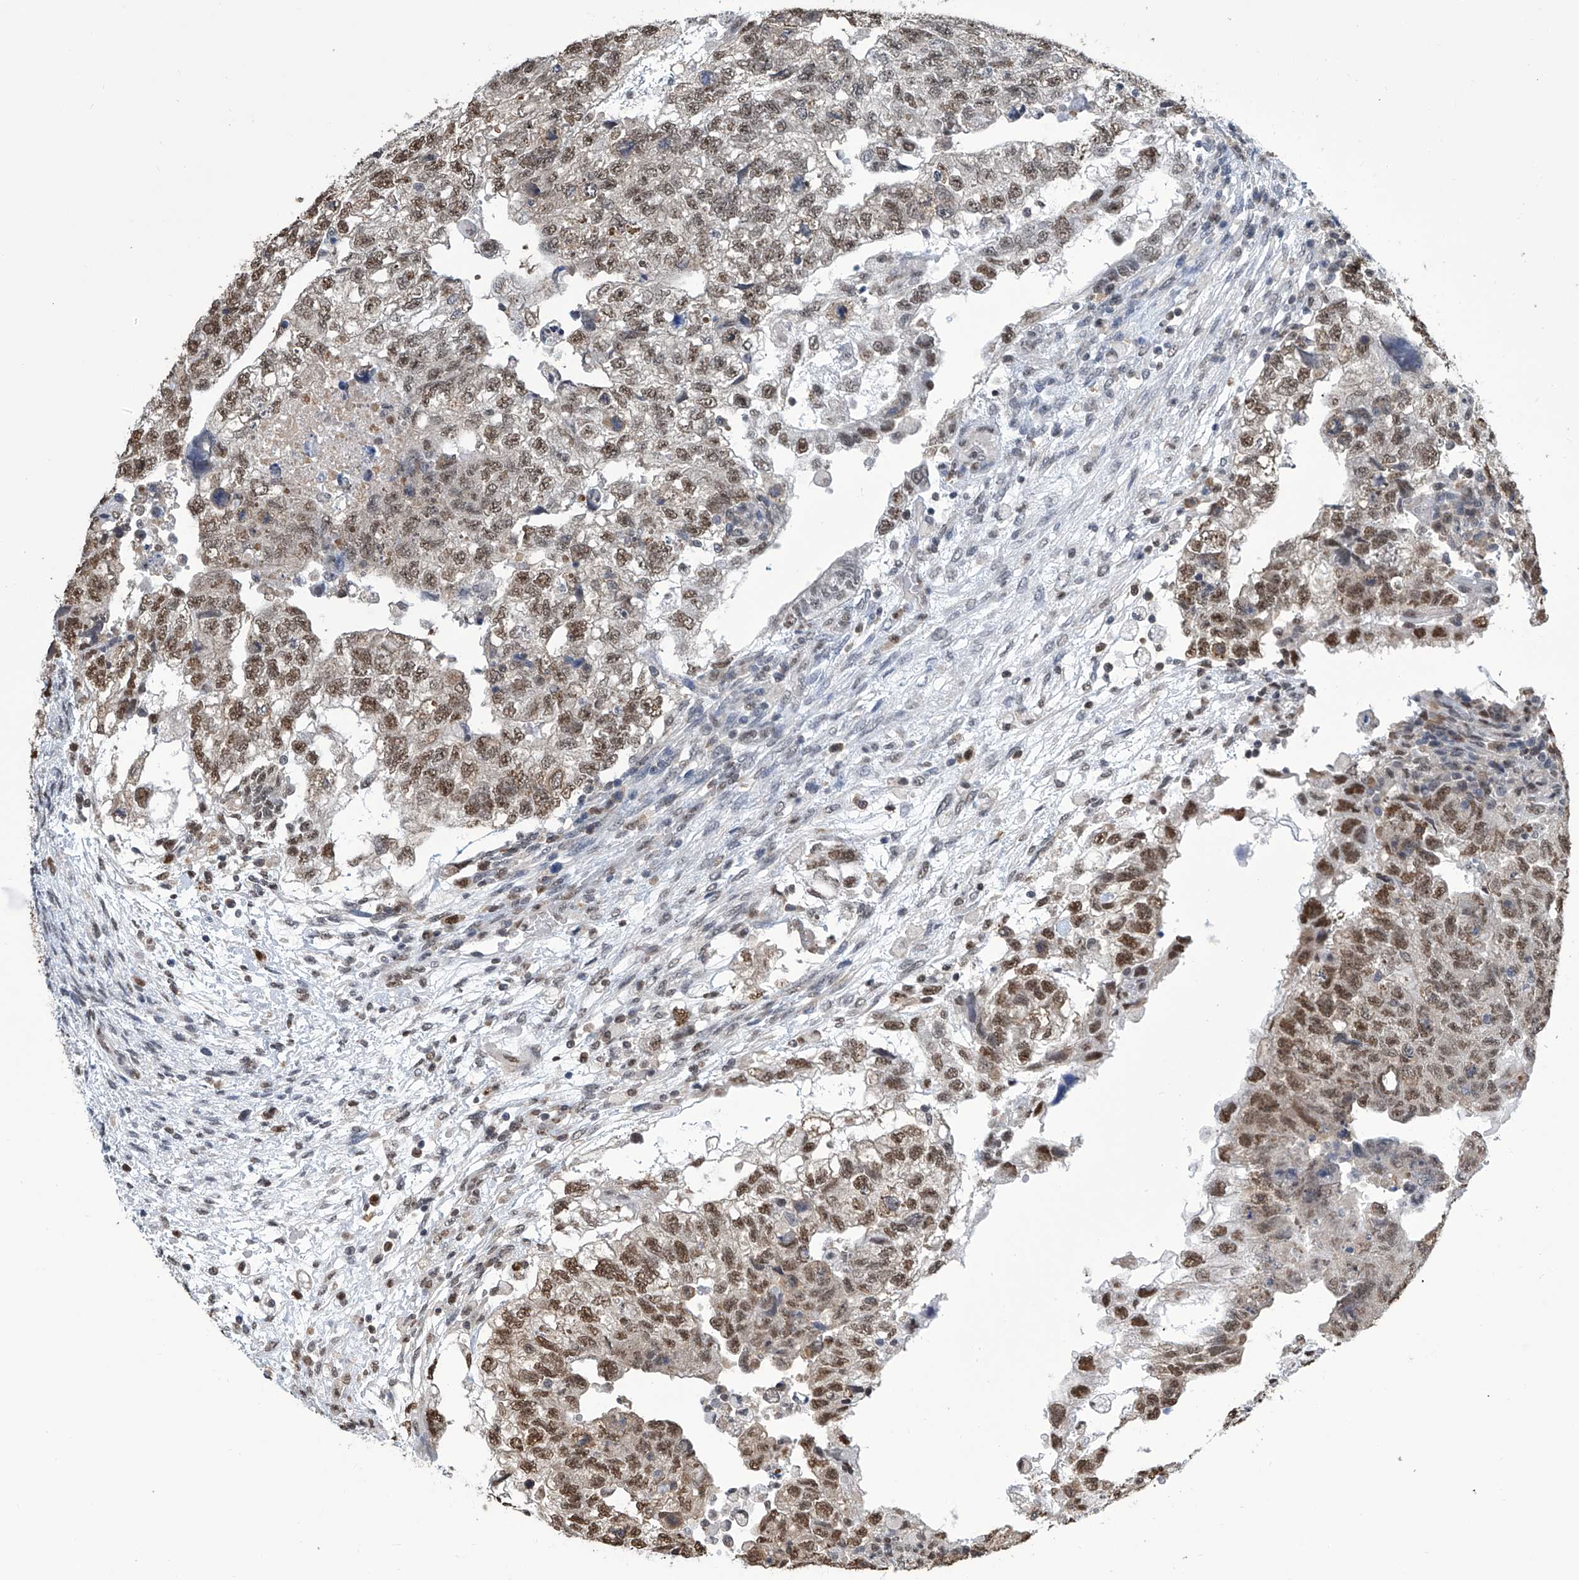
{"staining": {"intensity": "moderate", "quantity": ">75%", "location": "nuclear"}, "tissue": "testis cancer", "cell_type": "Tumor cells", "image_type": "cancer", "snomed": [{"axis": "morphology", "description": "Carcinoma, Embryonal, NOS"}, {"axis": "topography", "description": "Testis"}], "caption": "A micrograph of human testis cancer (embryonal carcinoma) stained for a protein reveals moderate nuclear brown staining in tumor cells.", "gene": "SREBF2", "patient": {"sex": "male", "age": 36}}